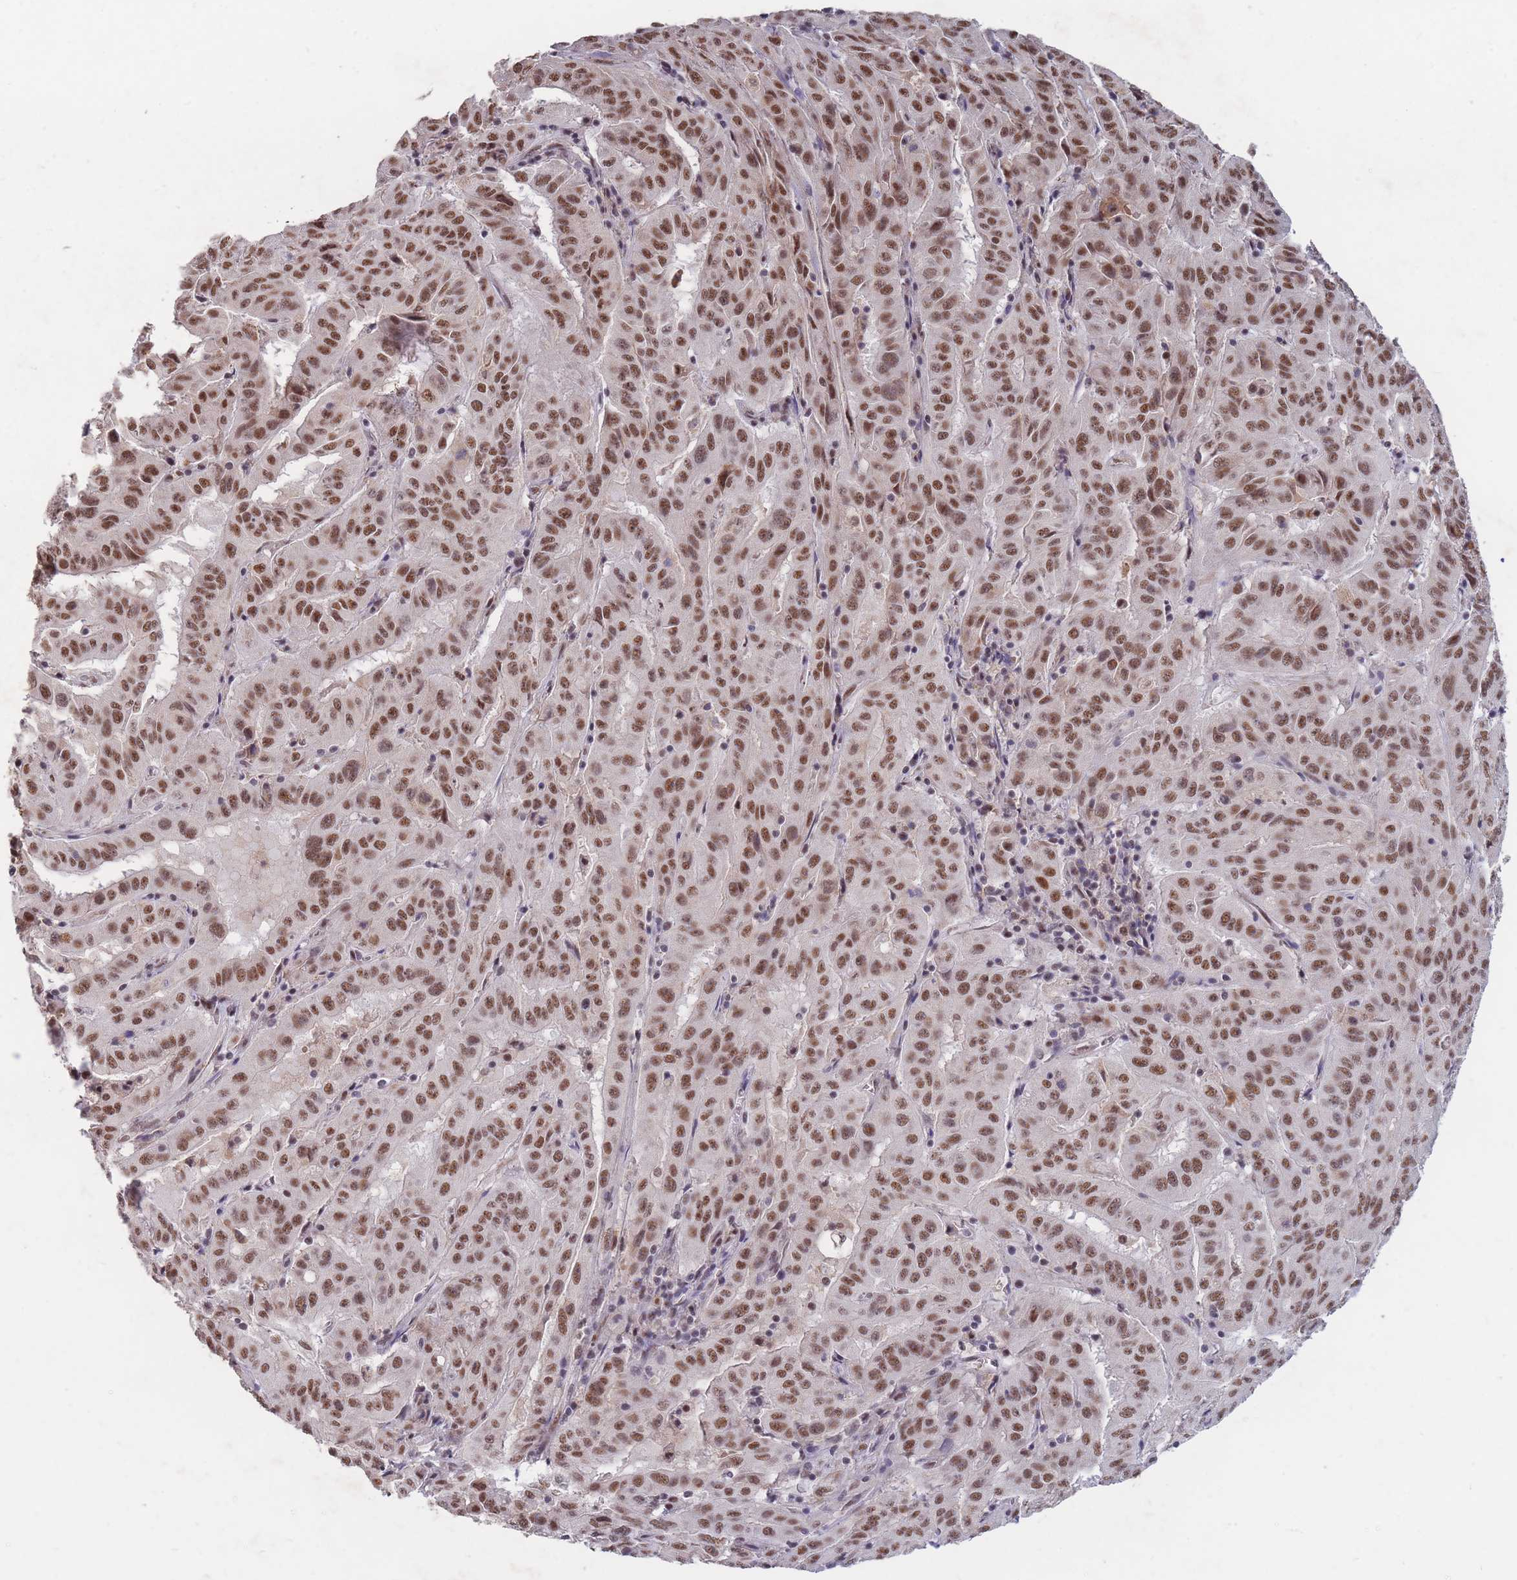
{"staining": {"intensity": "moderate", "quantity": ">75%", "location": "nuclear"}, "tissue": "pancreatic cancer", "cell_type": "Tumor cells", "image_type": "cancer", "snomed": [{"axis": "morphology", "description": "Adenocarcinoma, NOS"}, {"axis": "topography", "description": "Pancreas"}], "caption": "Brown immunohistochemical staining in human pancreatic adenocarcinoma exhibits moderate nuclear staining in approximately >75% of tumor cells. (Stains: DAB (3,3'-diaminobenzidine) in brown, nuclei in blue, Microscopy: brightfield microscopy at high magnification).", "gene": "SNRPA1", "patient": {"sex": "male", "age": 63}}